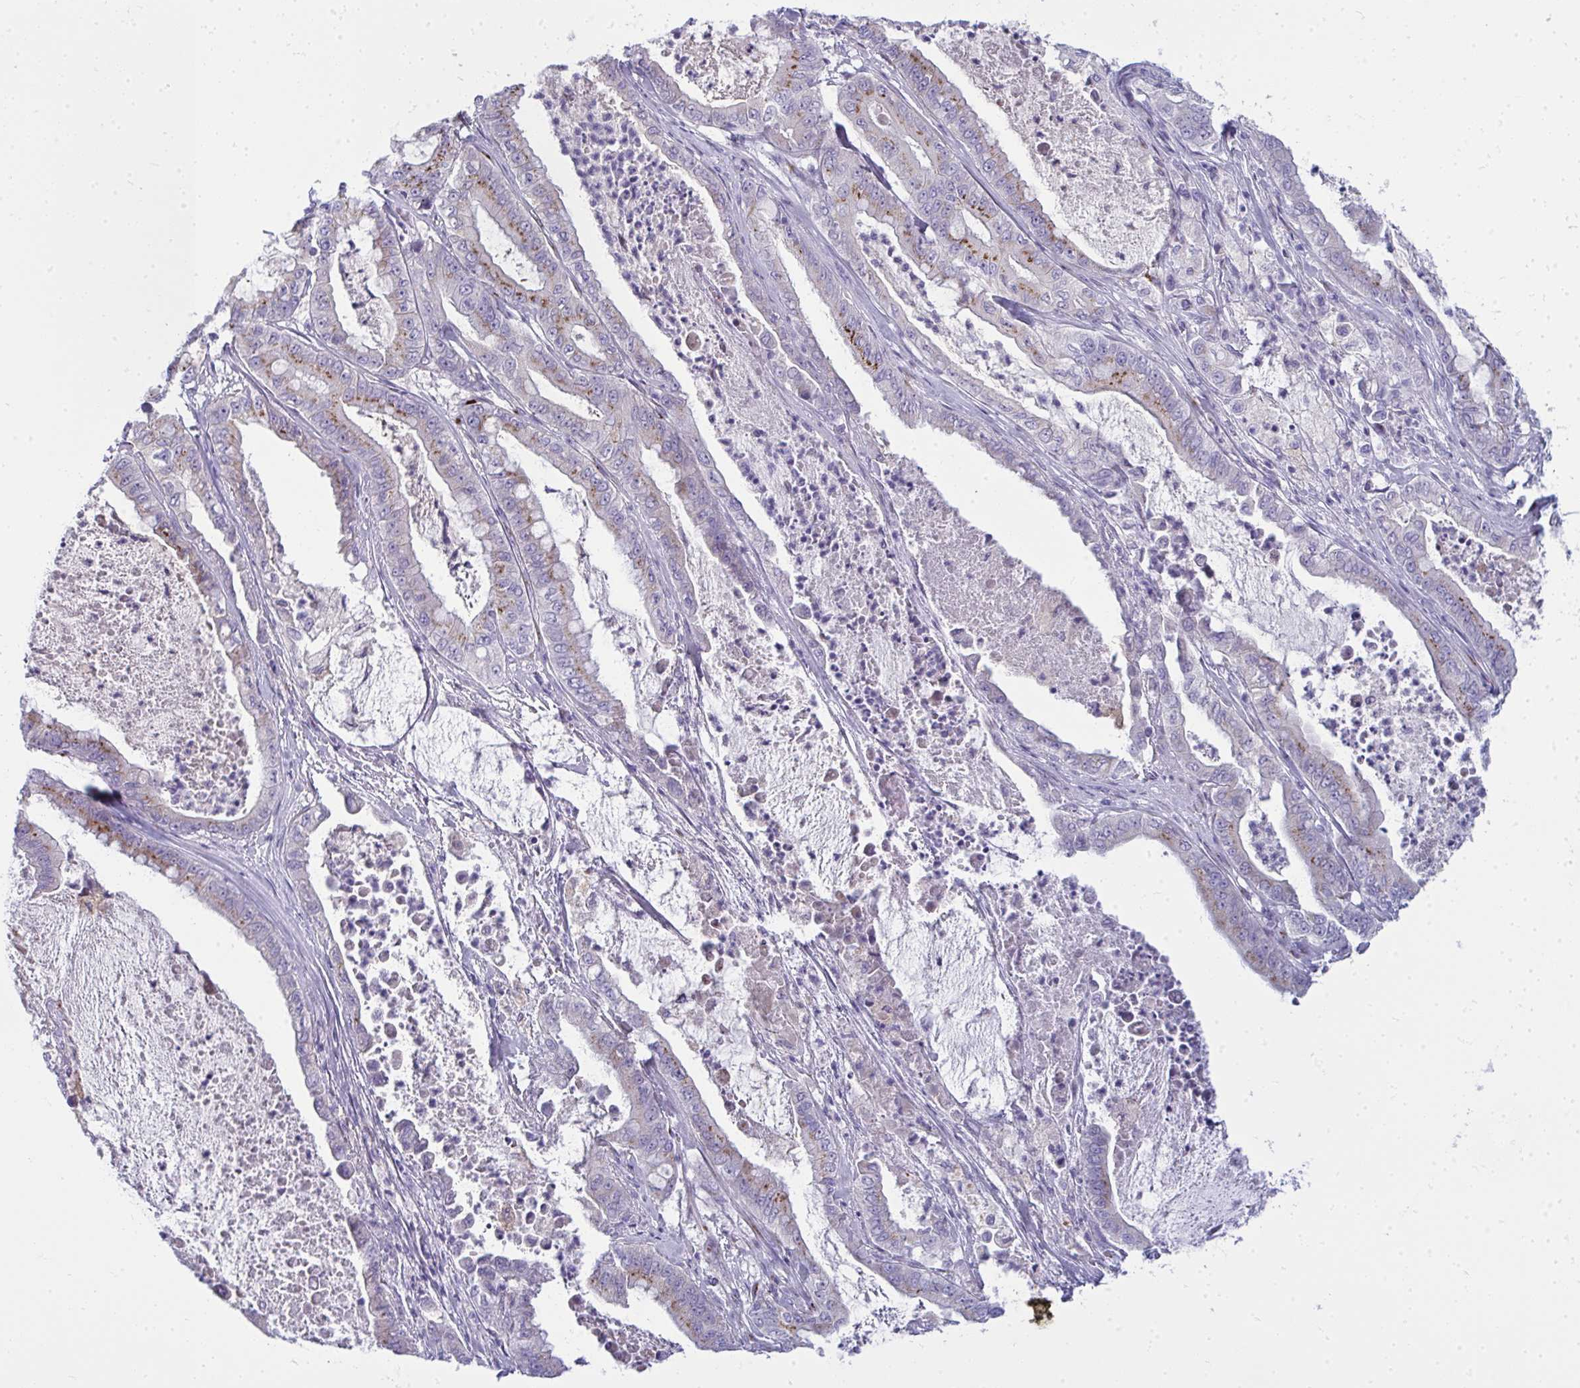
{"staining": {"intensity": "moderate", "quantity": "25%-75%", "location": "cytoplasmic/membranous"}, "tissue": "pancreatic cancer", "cell_type": "Tumor cells", "image_type": "cancer", "snomed": [{"axis": "morphology", "description": "Adenocarcinoma, NOS"}, {"axis": "topography", "description": "Pancreas"}], "caption": "IHC image of neoplastic tissue: human pancreatic cancer stained using IHC exhibits medium levels of moderate protein expression localized specifically in the cytoplasmic/membranous of tumor cells, appearing as a cytoplasmic/membranous brown color.", "gene": "DTX4", "patient": {"sex": "male", "age": 71}}